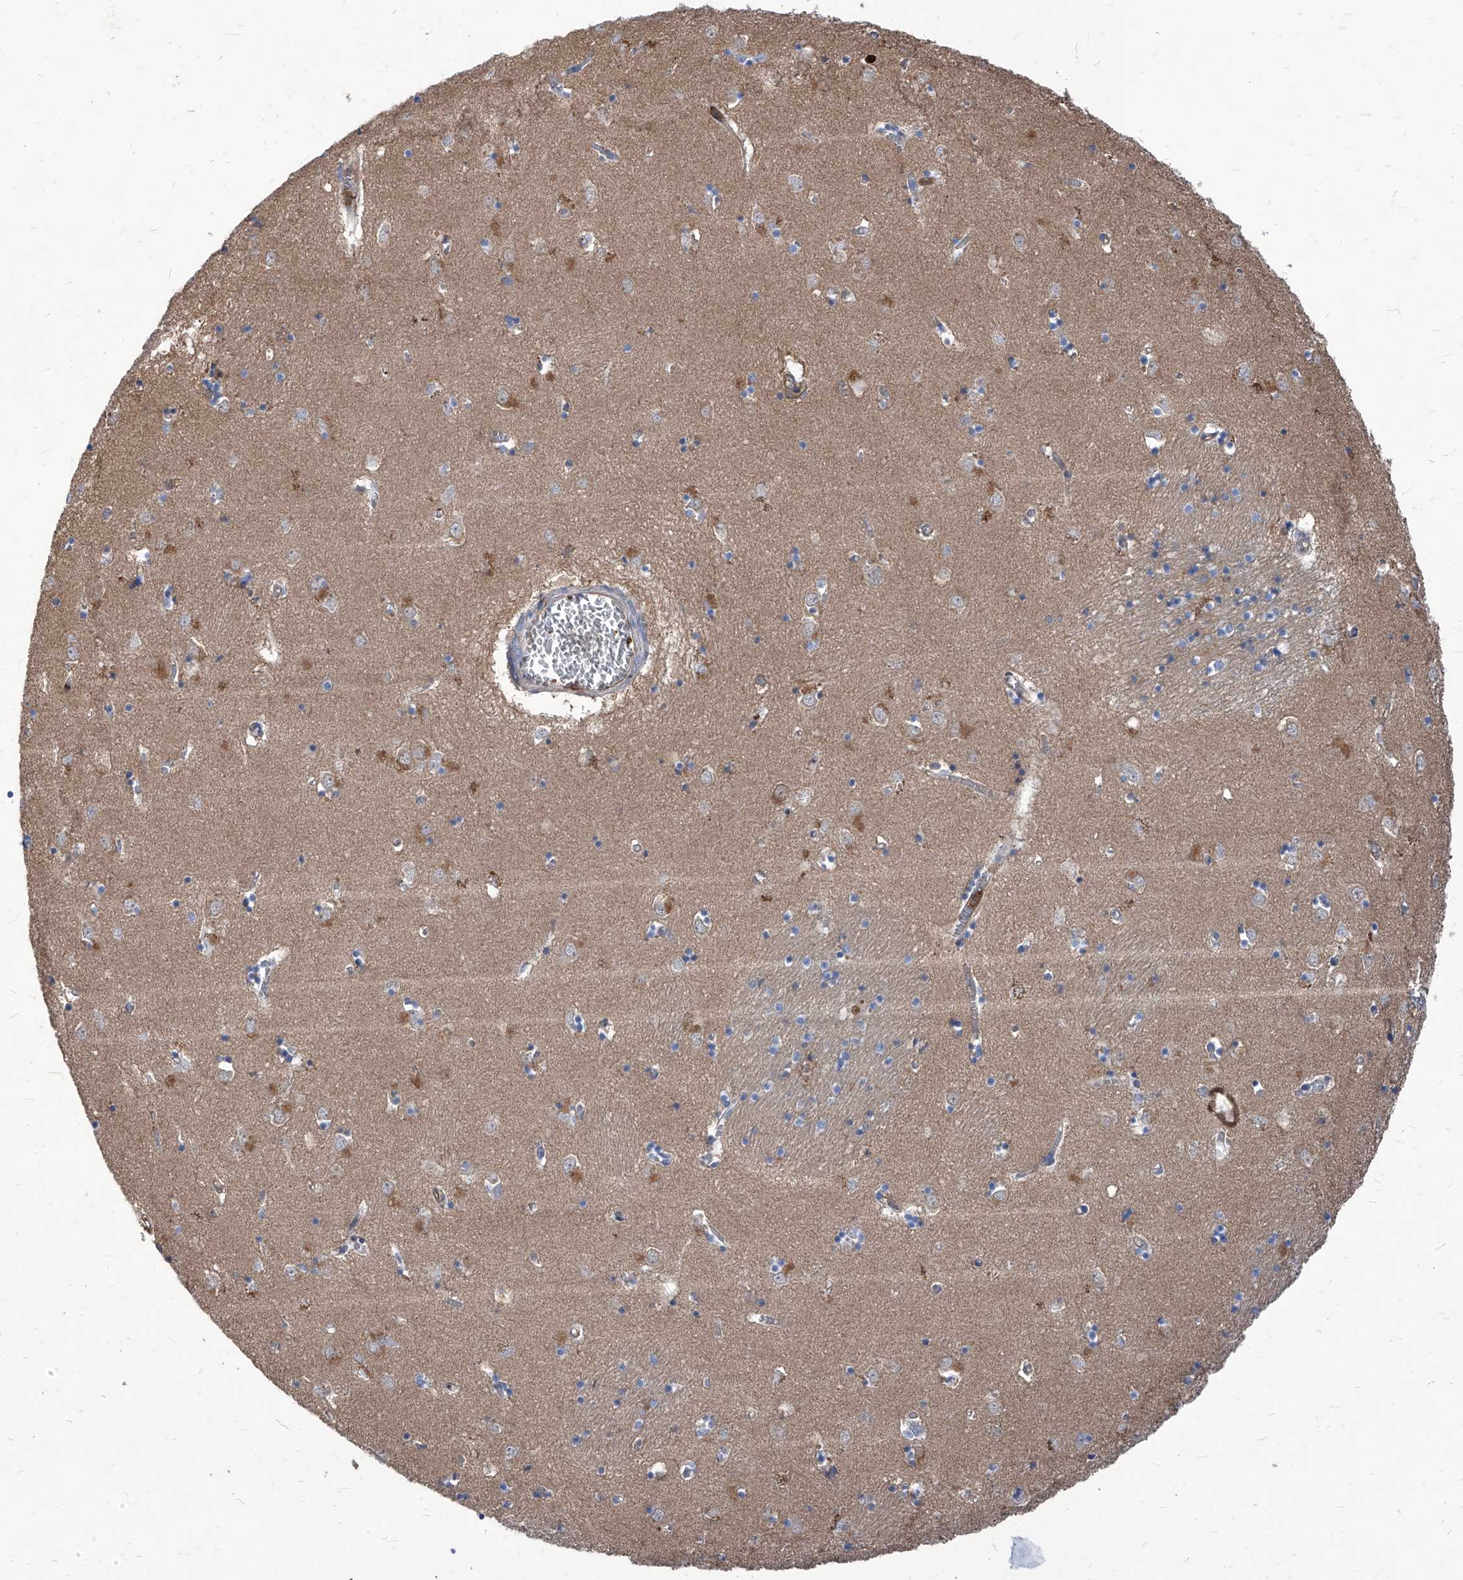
{"staining": {"intensity": "negative", "quantity": "none", "location": "none"}, "tissue": "caudate", "cell_type": "Glial cells", "image_type": "normal", "snomed": [{"axis": "morphology", "description": "Normal tissue, NOS"}, {"axis": "topography", "description": "Lateral ventricle wall"}], "caption": "Glial cells show no significant positivity in benign caudate. The staining is performed using DAB brown chromogen with nuclei counter-stained in using hematoxylin.", "gene": "ABRACL", "patient": {"sex": "male", "age": 70}}